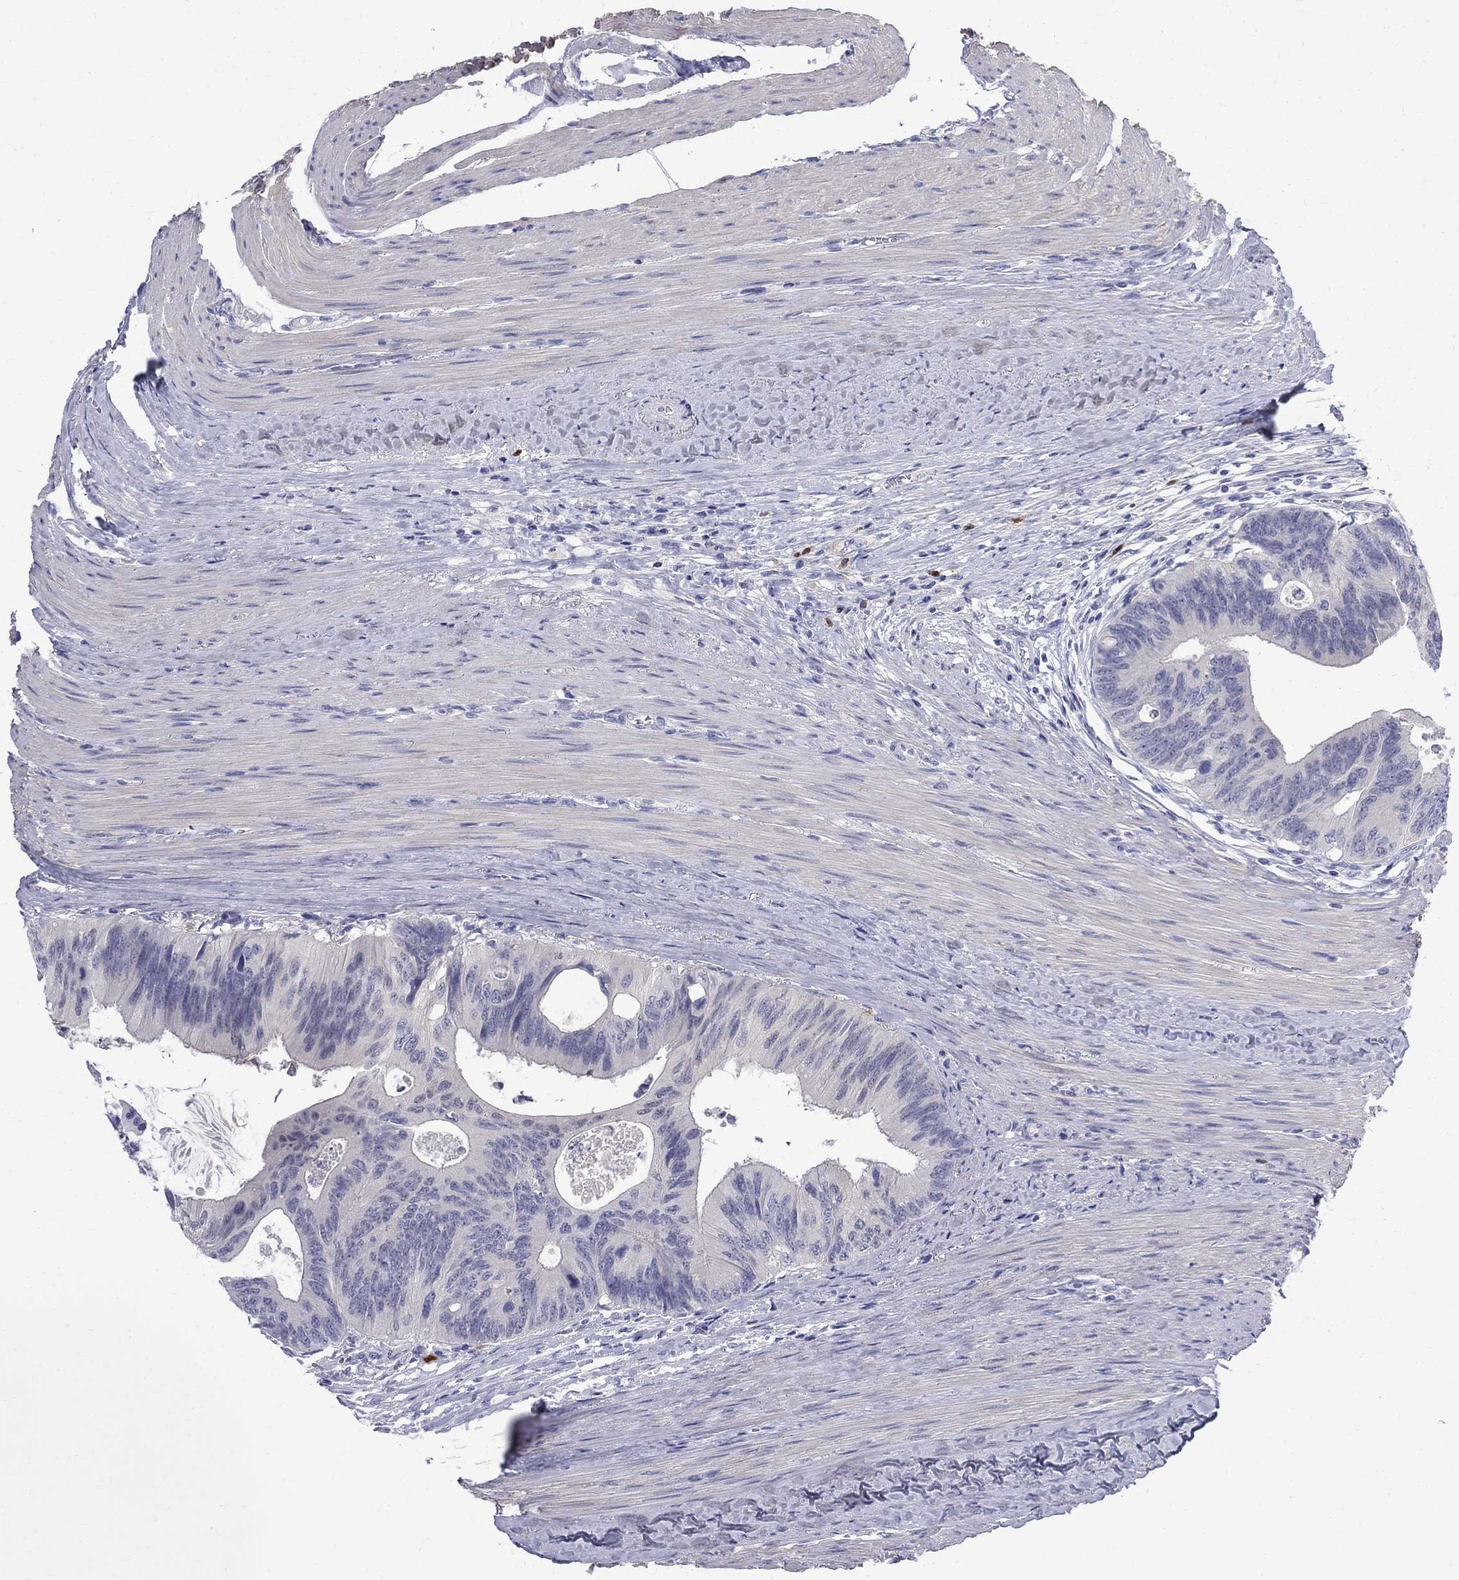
{"staining": {"intensity": "negative", "quantity": "none", "location": "none"}, "tissue": "colorectal cancer", "cell_type": "Tumor cells", "image_type": "cancer", "snomed": [{"axis": "morphology", "description": "Normal tissue, NOS"}, {"axis": "morphology", "description": "Adenocarcinoma, NOS"}, {"axis": "topography", "description": "Colon"}], "caption": "A high-resolution photomicrograph shows immunohistochemistry staining of colorectal adenocarcinoma, which shows no significant expression in tumor cells.", "gene": "SERPINB2", "patient": {"sex": "male", "age": 65}}